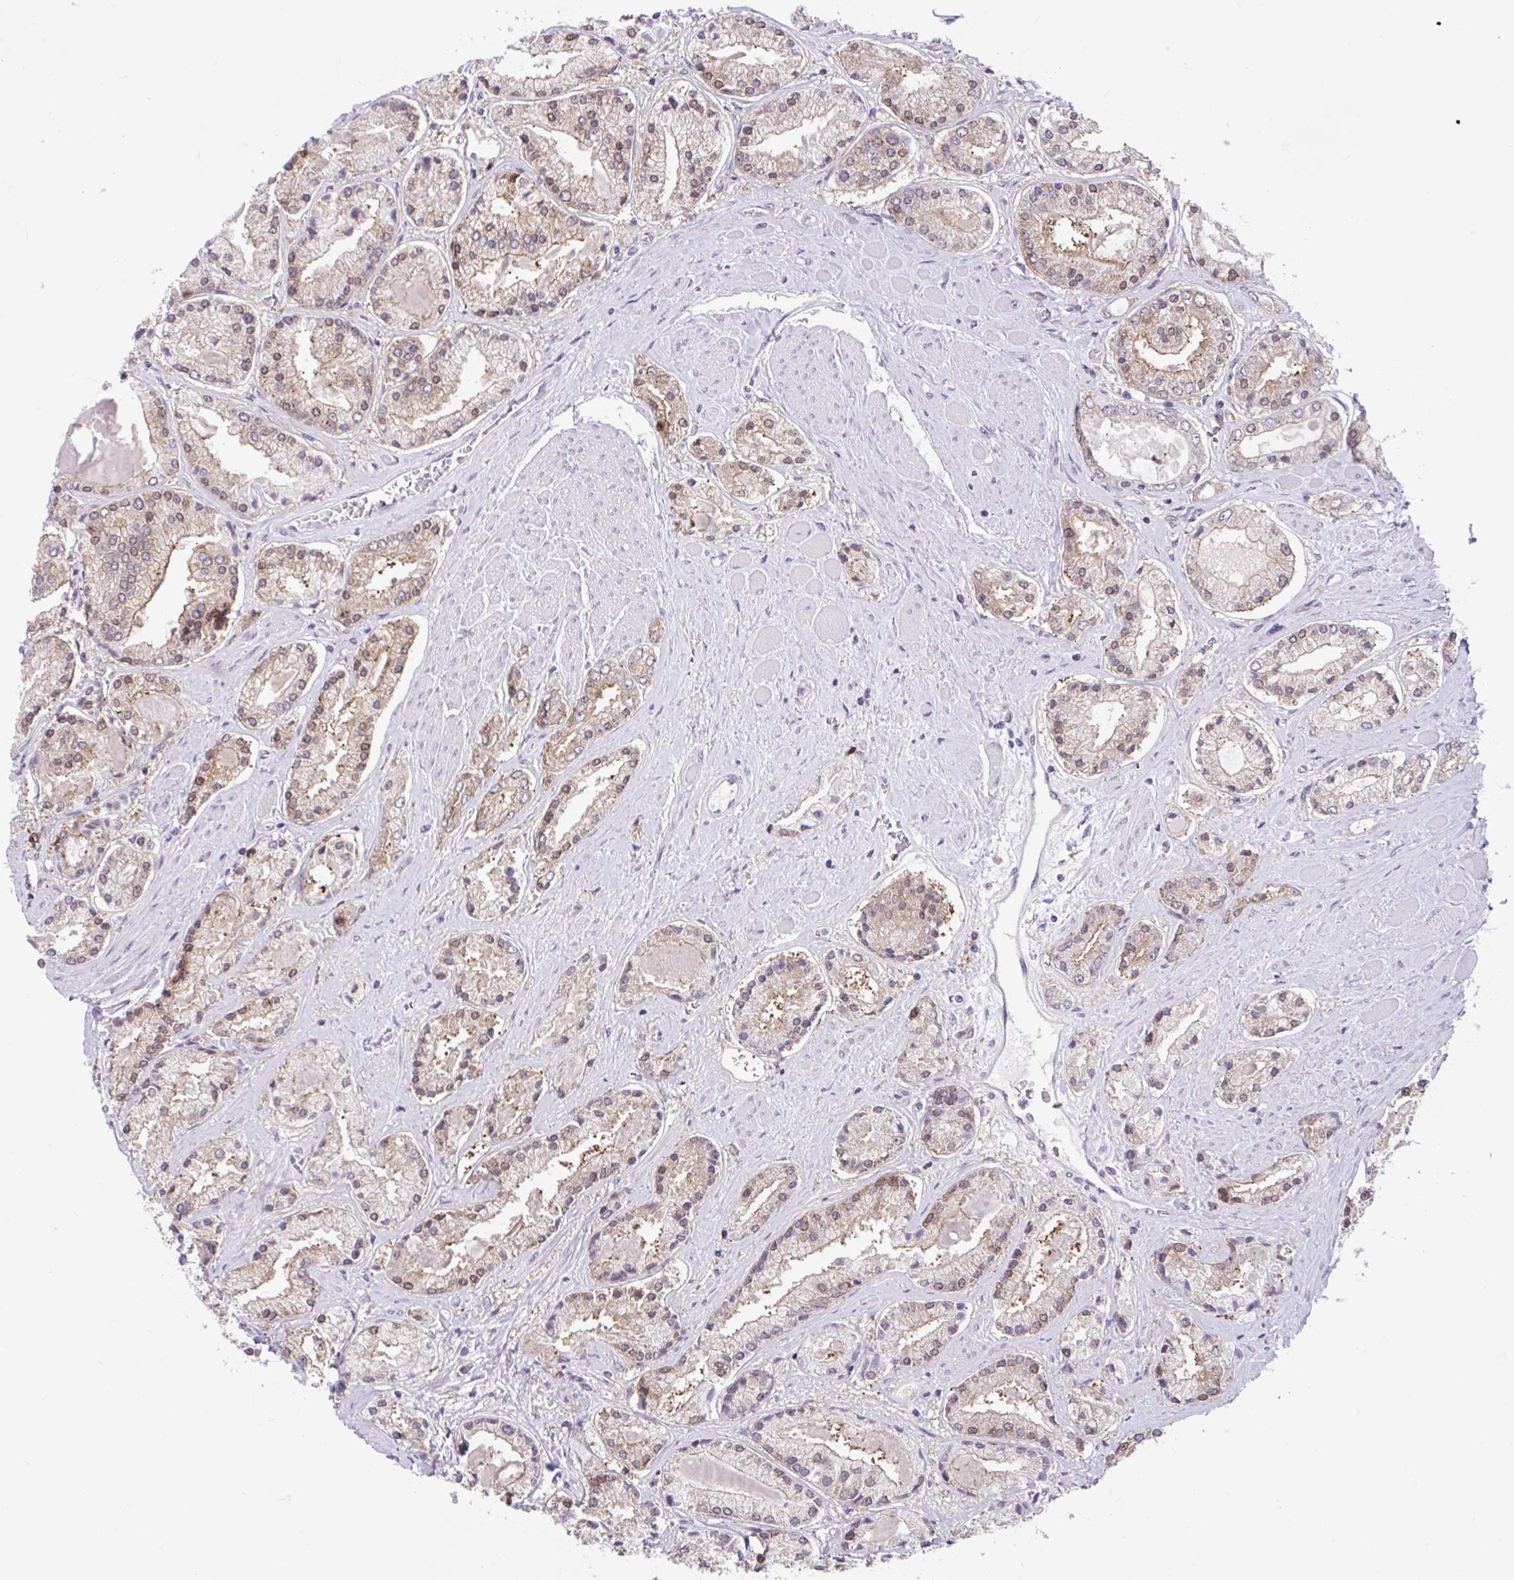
{"staining": {"intensity": "weak", "quantity": "25%-75%", "location": "cytoplasmic/membranous,nuclear"}, "tissue": "prostate cancer", "cell_type": "Tumor cells", "image_type": "cancer", "snomed": [{"axis": "morphology", "description": "Adenocarcinoma, High grade"}, {"axis": "topography", "description": "Prostate"}], "caption": "Immunohistochemistry (IHC) histopathology image of neoplastic tissue: prostate high-grade adenocarcinoma stained using immunohistochemistry demonstrates low levels of weak protein expression localized specifically in the cytoplasmic/membranous and nuclear of tumor cells, appearing as a cytoplasmic/membranous and nuclear brown color.", "gene": "RALBP1", "patient": {"sex": "male", "age": 67}}